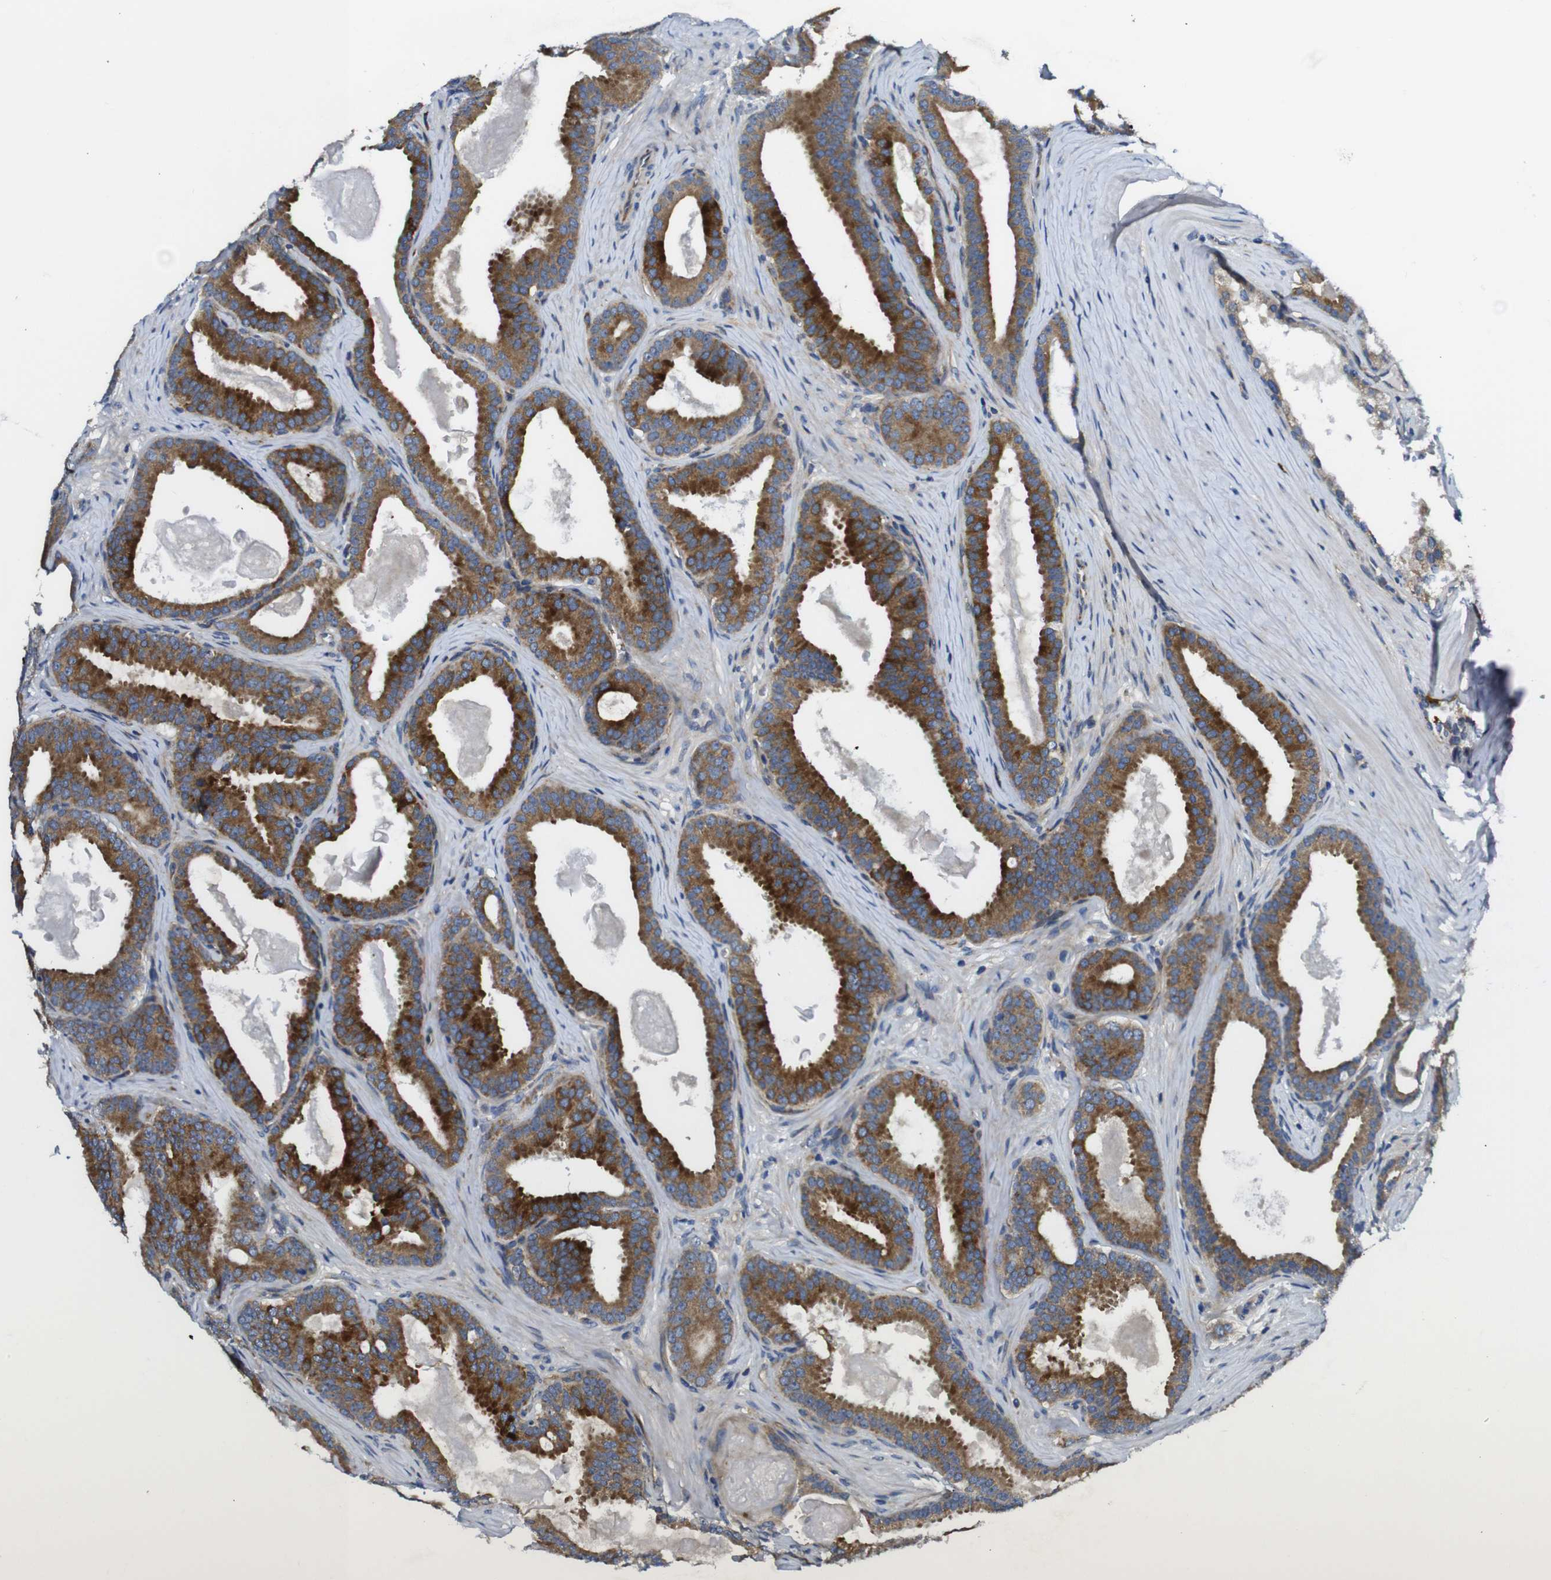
{"staining": {"intensity": "strong", "quantity": ">75%", "location": "cytoplasmic/membranous"}, "tissue": "prostate cancer", "cell_type": "Tumor cells", "image_type": "cancer", "snomed": [{"axis": "morphology", "description": "Adenocarcinoma, High grade"}, {"axis": "topography", "description": "Prostate"}], "caption": "Immunohistochemical staining of adenocarcinoma (high-grade) (prostate) exhibits high levels of strong cytoplasmic/membranous protein positivity in about >75% of tumor cells. The staining is performed using DAB (3,3'-diaminobenzidine) brown chromogen to label protein expression. The nuclei are counter-stained blue using hematoxylin.", "gene": "UBE2G2", "patient": {"sex": "male", "age": 60}}